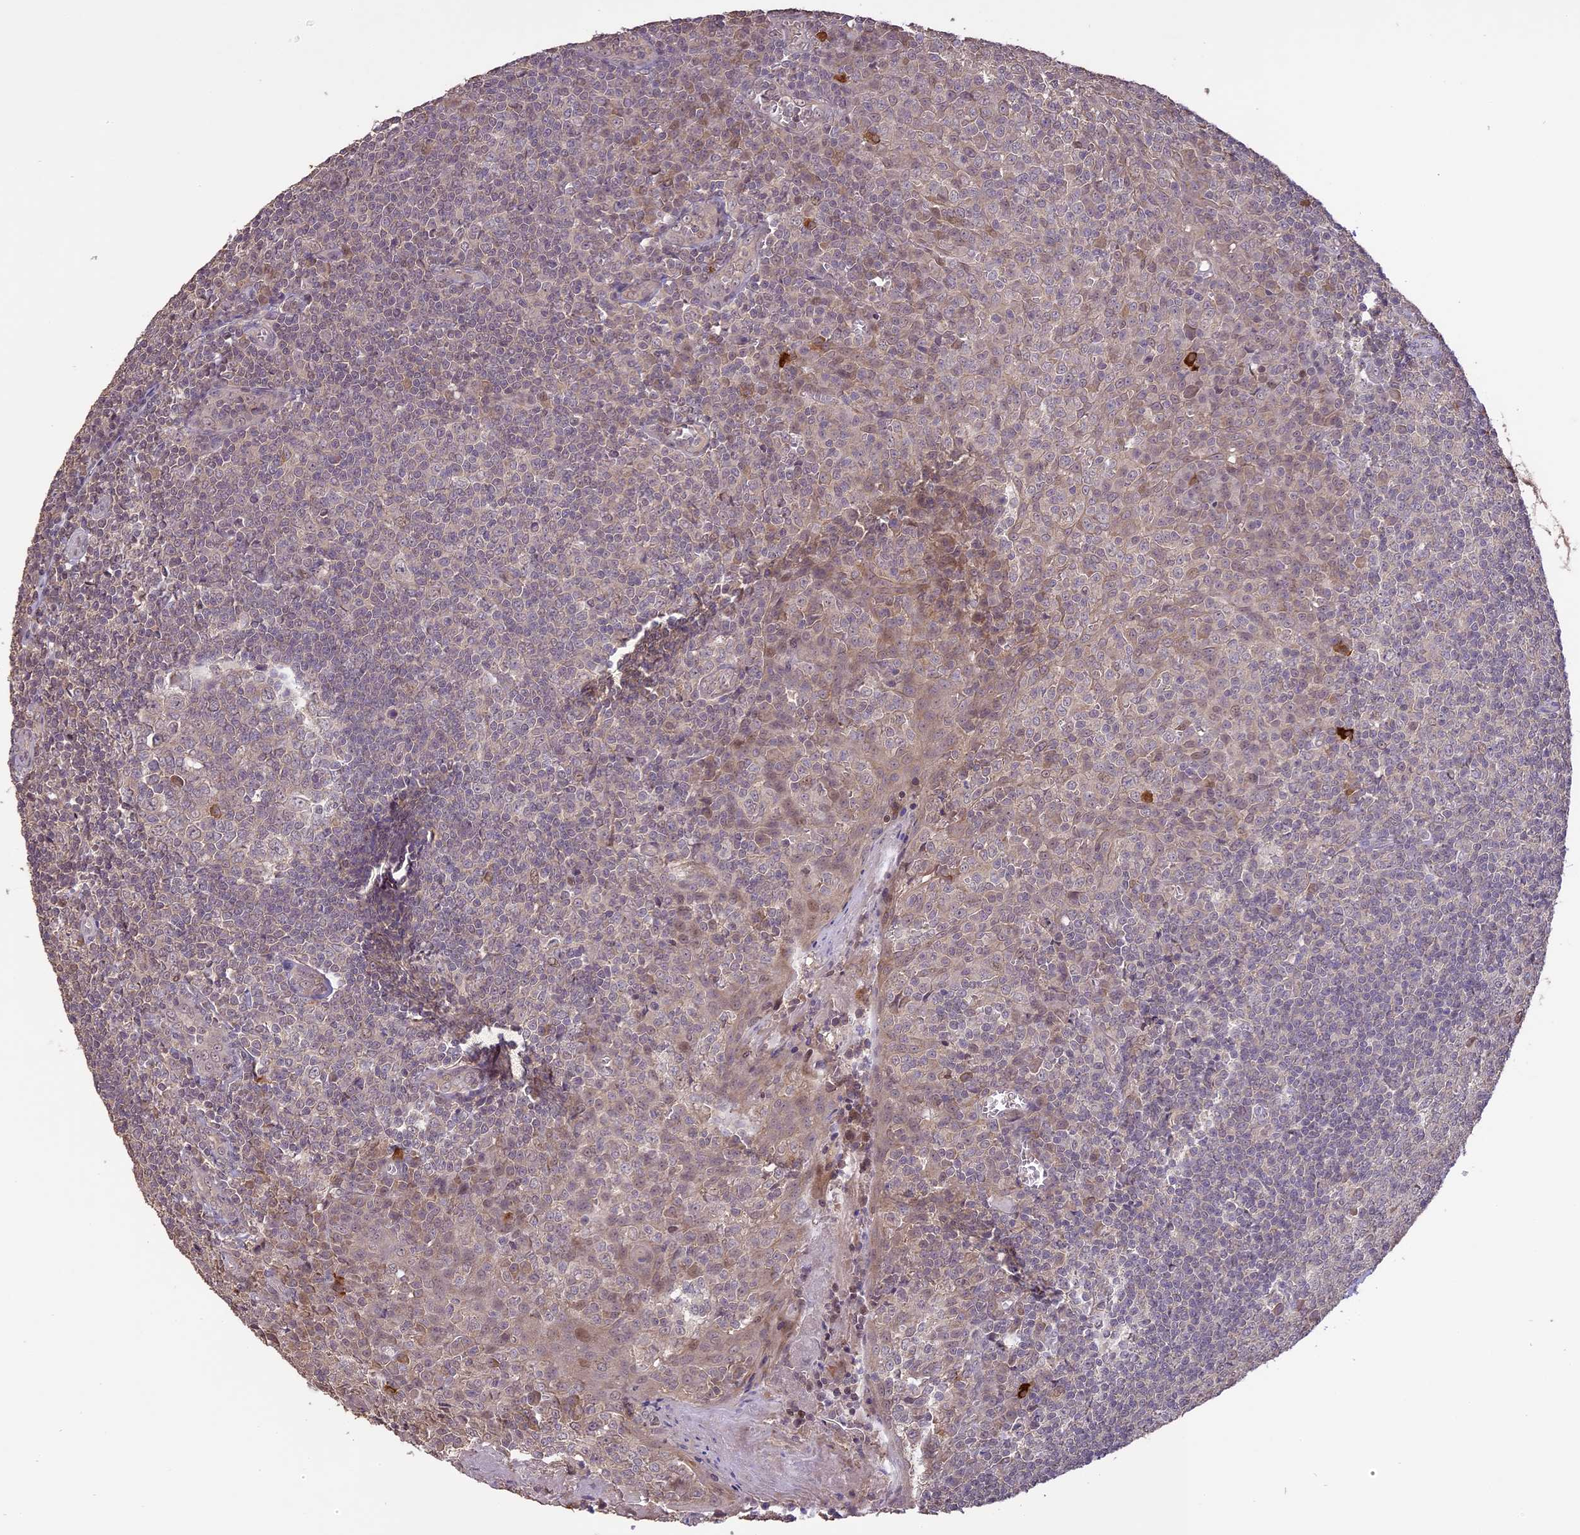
{"staining": {"intensity": "moderate", "quantity": "<25%", "location": "cytoplasmic/membranous"}, "tissue": "tonsil", "cell_type": "Germinal center cells", "image_type": "normal", "snomed": [{"axis": "morphology", "description": "Normal tissue, NOS"}, {"axis": "topography", "description": "Tonsil"}], "caption": "DAB (3,3'-diaminobenzidine) immunohistochemical staining of normal tonsil demonstrates moderate cytoplasmic/membranous protein positivity in about <25% of germinal center cells. (IHC, brightfield microscopy, high magnification).", "gene": "TIGD7", "patient": {"sex": "male", "age": 27}}